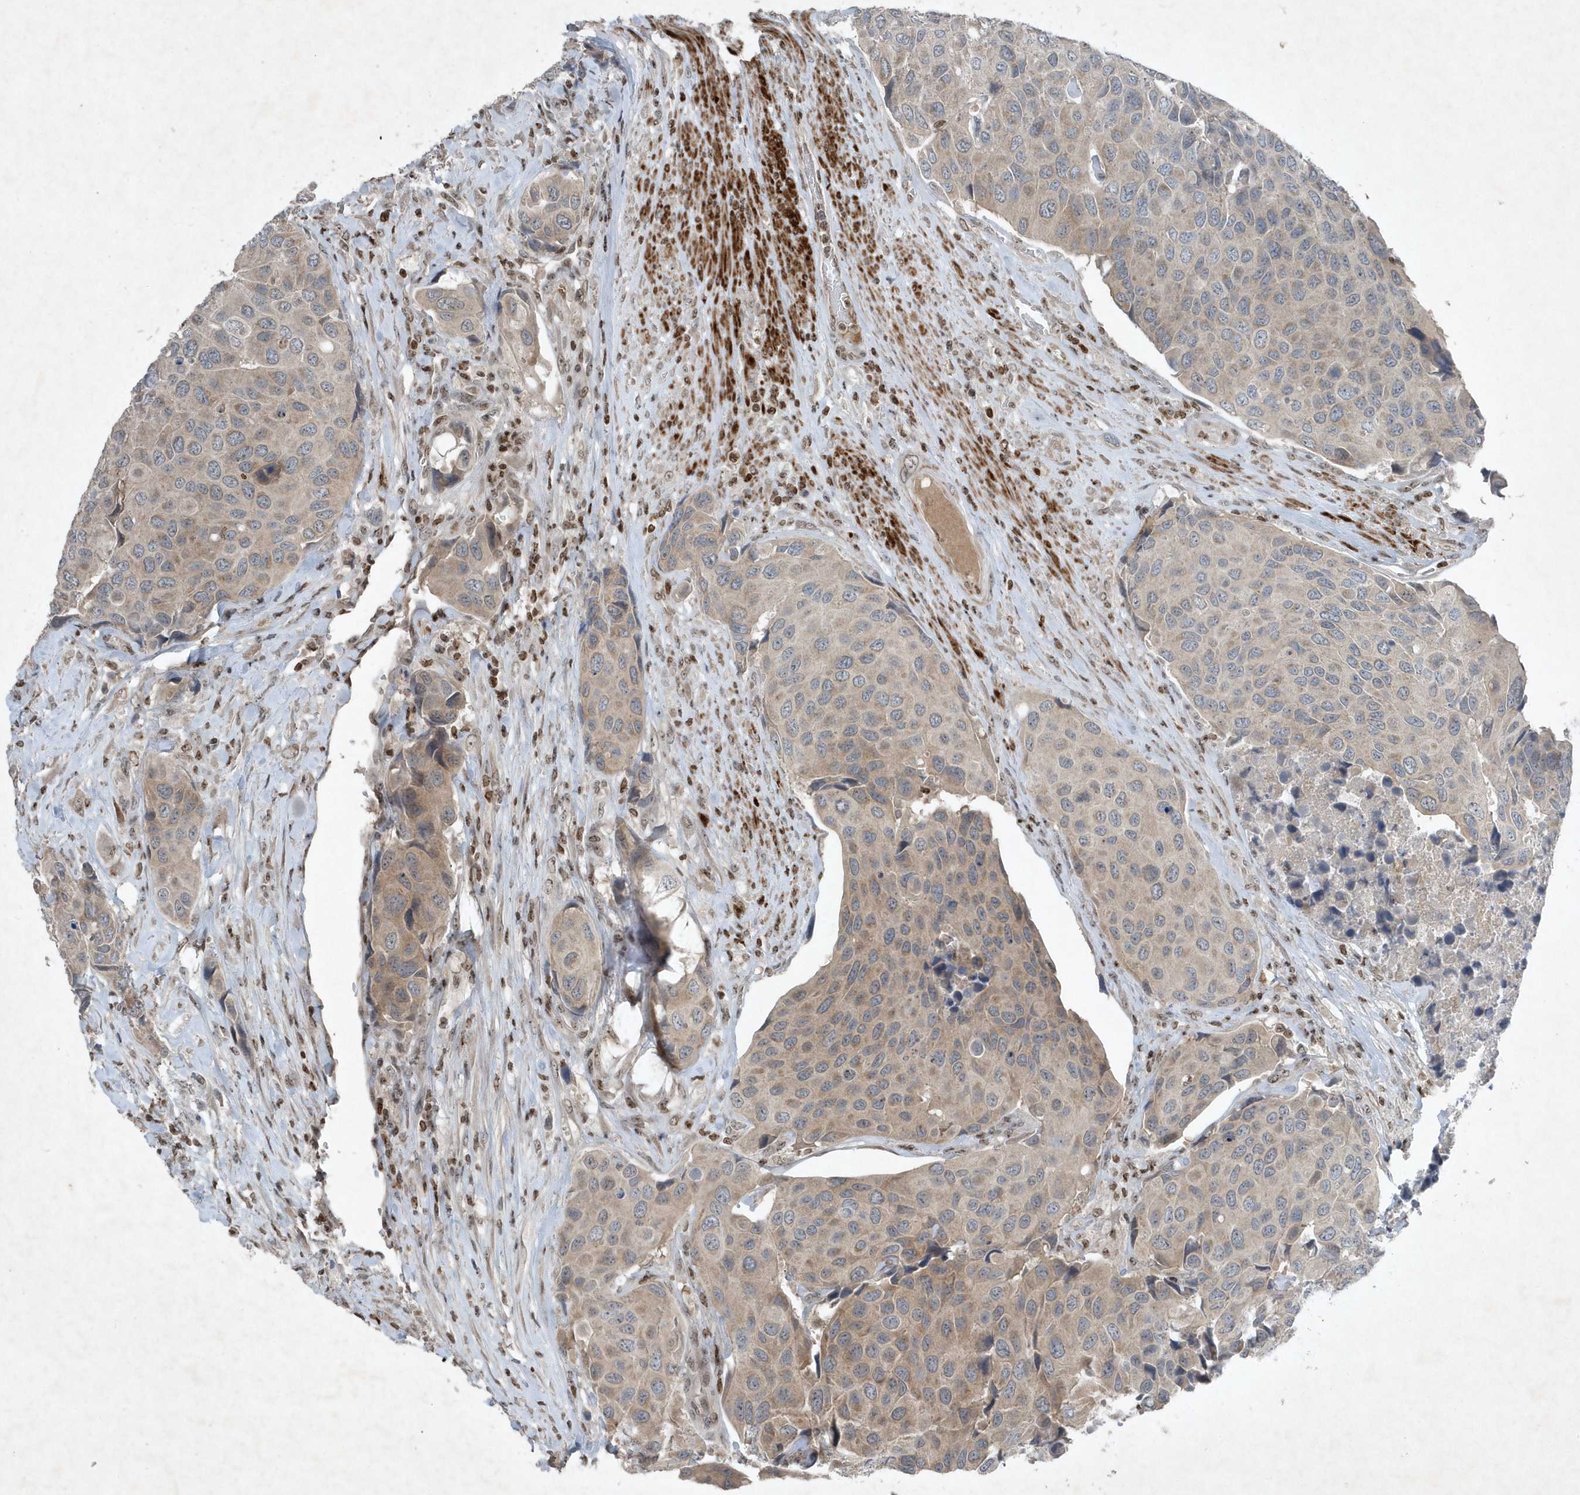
{"staining": {"intensity": "weak", "quantity": ">75%", "location": "cytoplasmic/membranous"}, "tissue": "urothelial cancer", "cell_type": "Tumor cells", "image_type": "cancer", "snomed": [{"axis": "morphology", "description": "Urothelial carcinoma, High grade"}, {"axis": "topography", "description": "Urinary bladder"}], "caption": "A low amount of weak cytoplasmic/membranous staining is identified in about >75% of tumor cells in urothelial cancer tissue.", "gene": "QTRT2", "patient": {"sex": "male", "age": 74}}